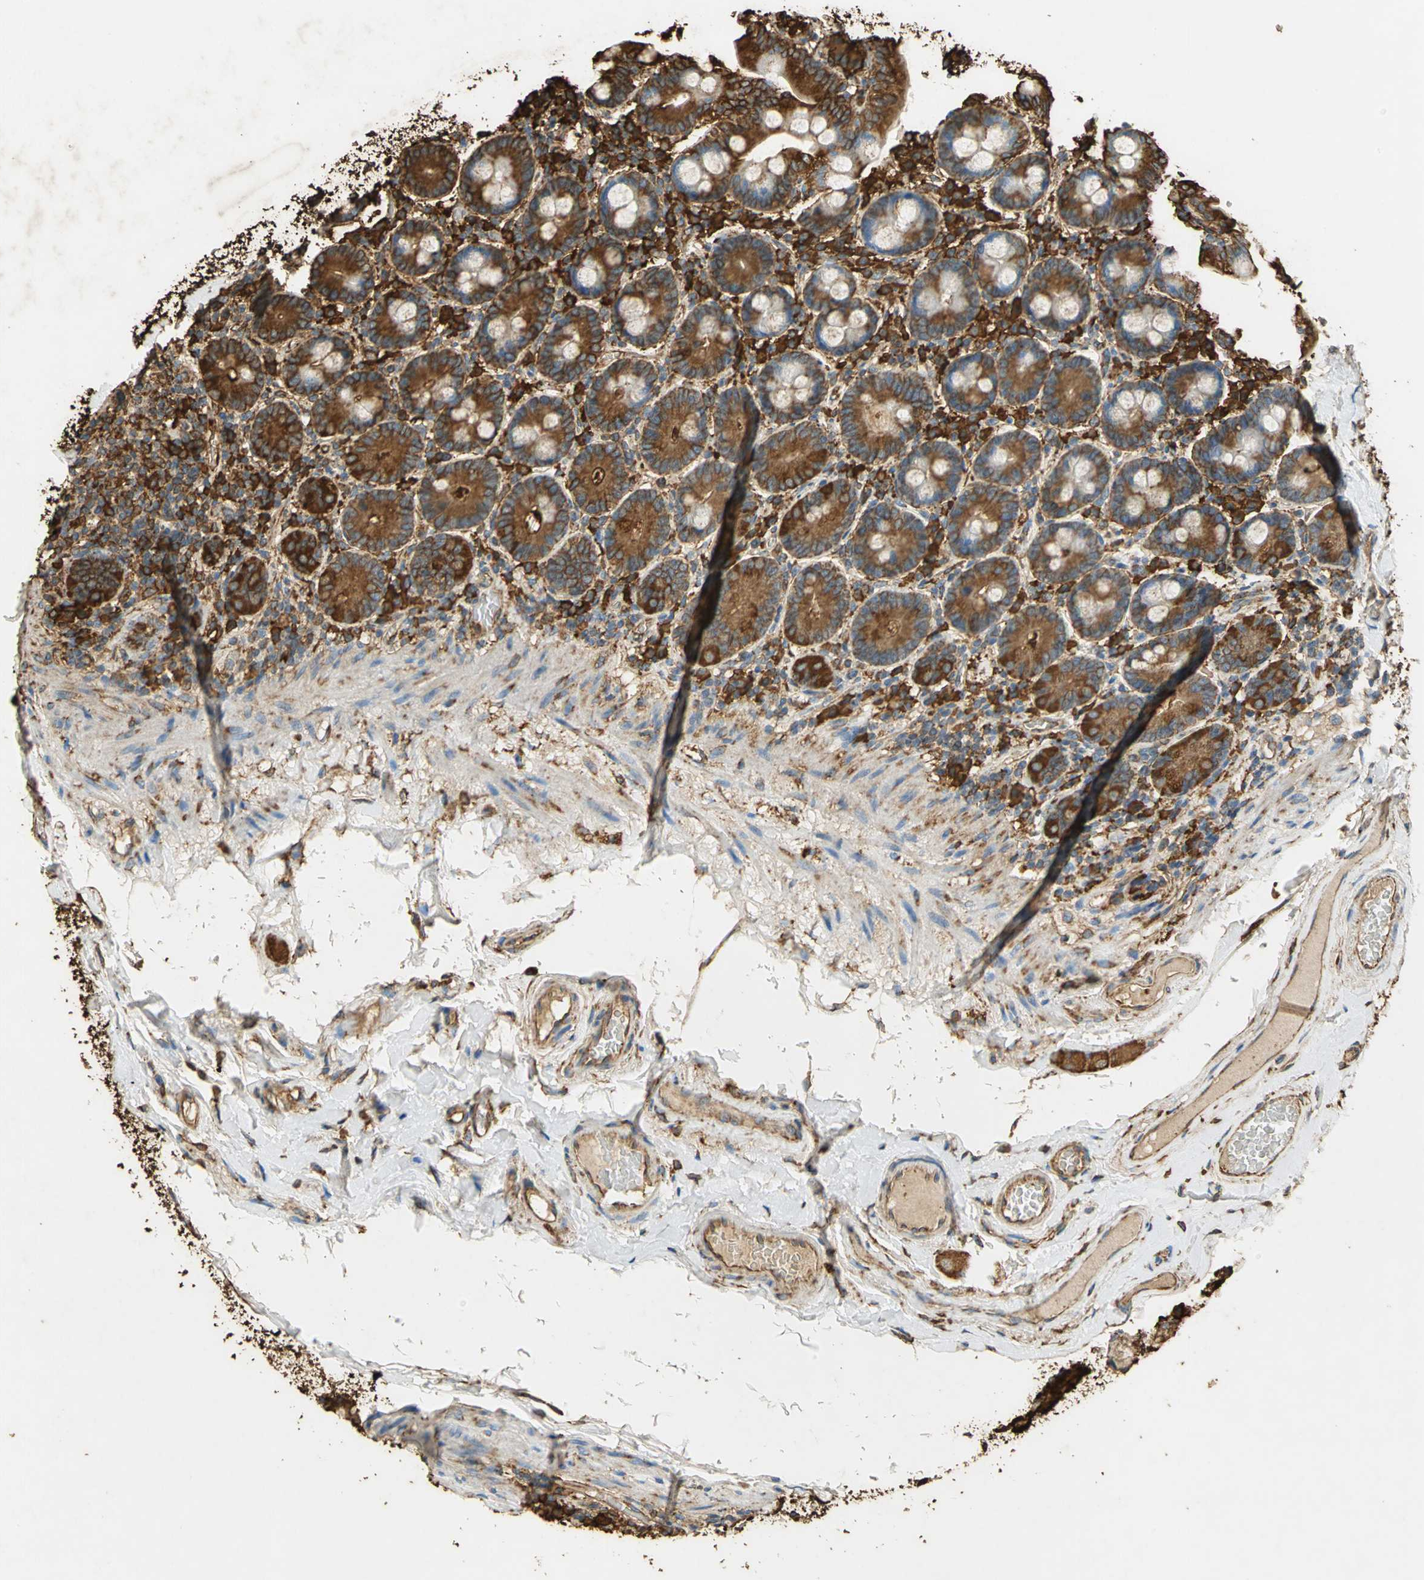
{"staining": {"intensity": "strong", "quantity": ">75%", "location": "cytoplasmic/membranous"}, "tissue": "duodenum", "cell_type": "Glandular cells", "image_type": "normal", "snomed": [{"axis": "morphology", "description": "Normal tissue, NOS"}, {"axis": "topography", "description": "Duodenum"}], "caption": "A high amount of strong cytoplasmic/membranous expression is appreciated in approximately >75% of glandular cells in unremarkable duodenum. (DAB = brown stain, brightfield microscopy at high magnification).", "gene": "HSP90B1", "patient": {"sex": "male", "age": 66}}